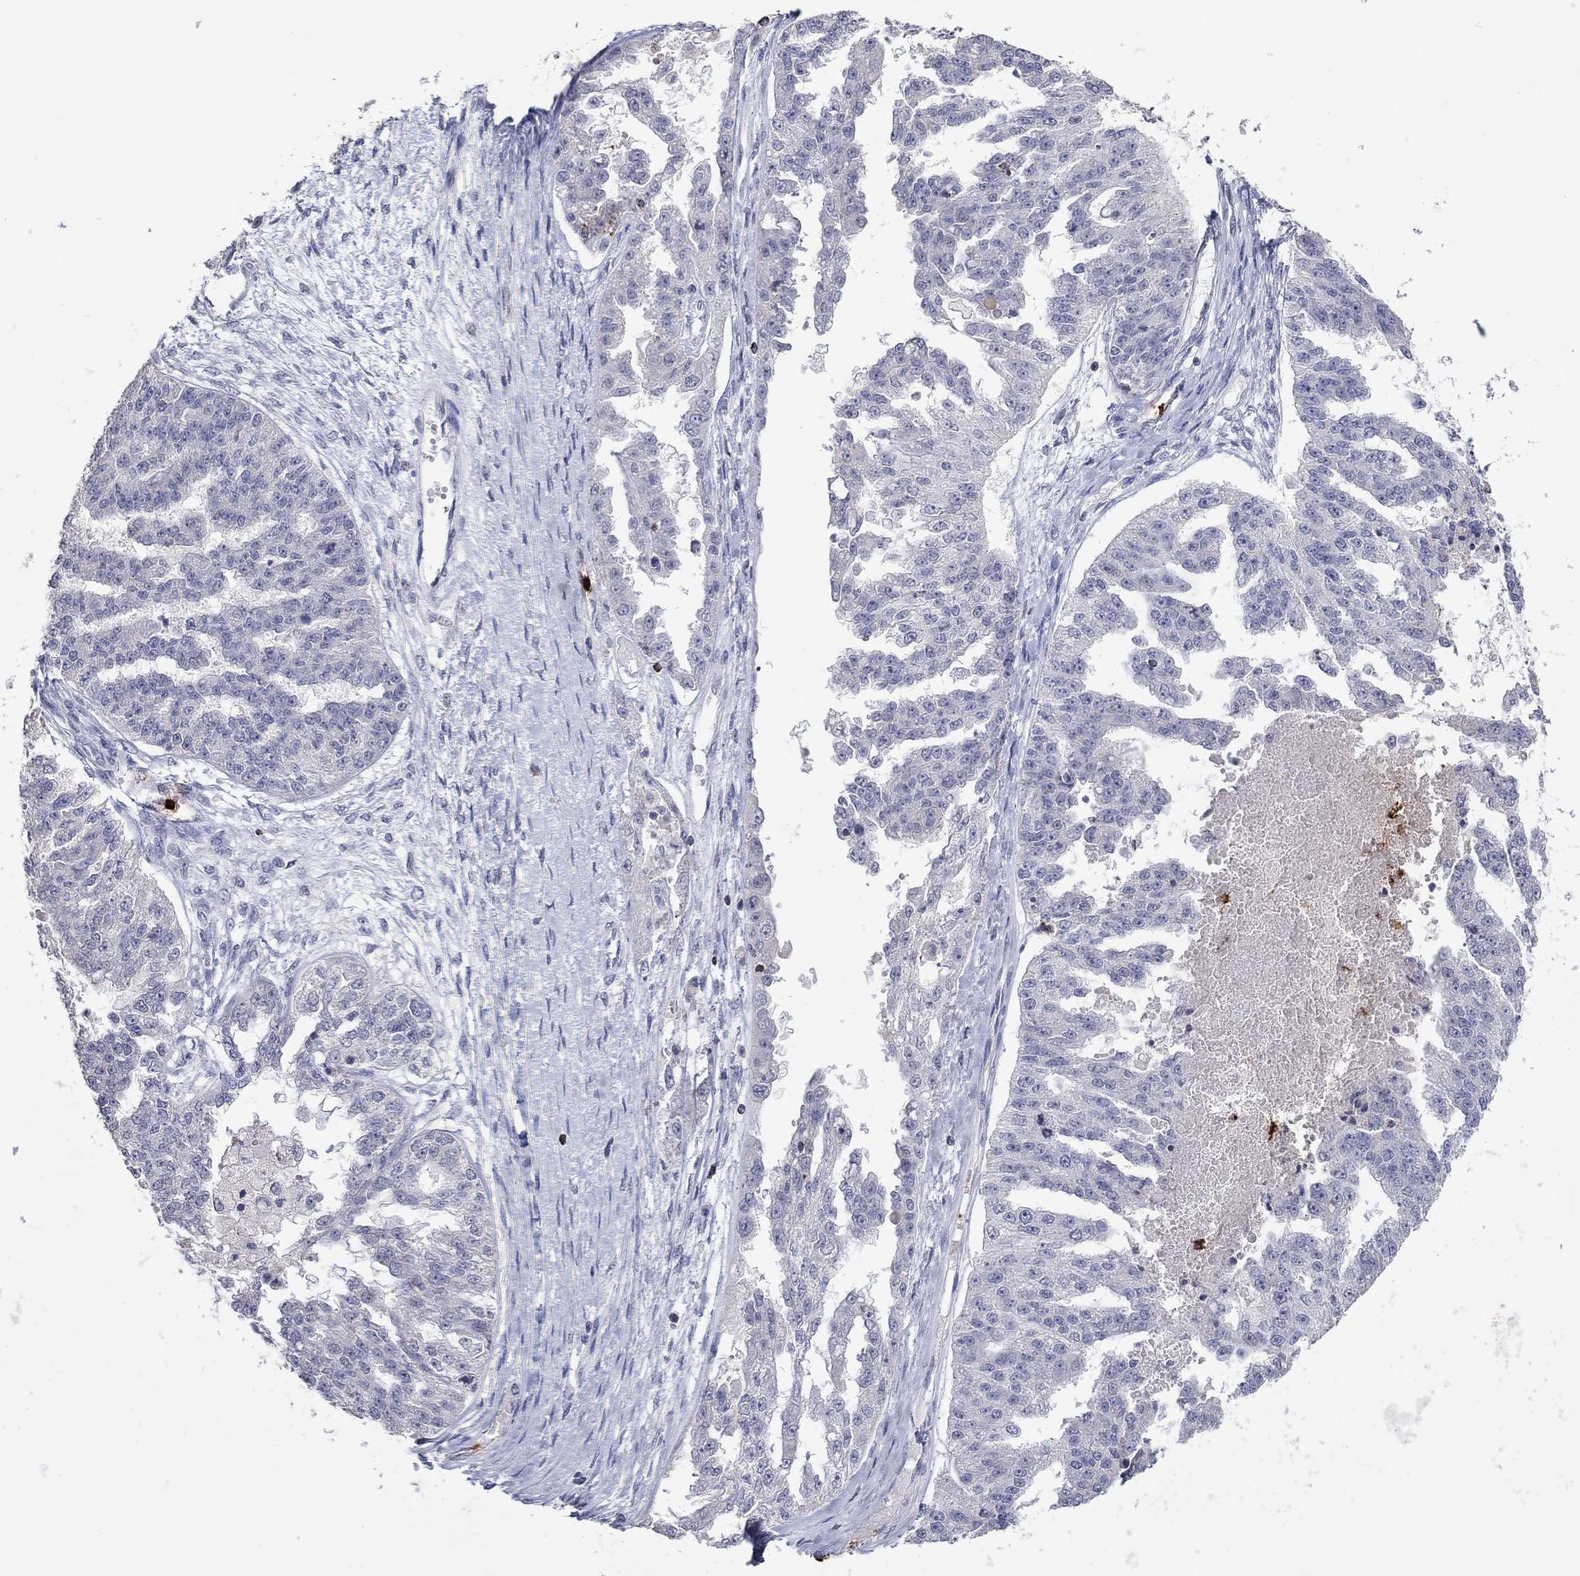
{"staining": {"intensity": "negative", "quantity": "none", "location": "none"}, "tissue": "ovarian cancer", "cell_type": "Tumor cells", "image_type": "cancer", "snomed": [{"axis": "morphology", "description": "Cystadenocarcinoma, serous, NOS"}, {"axis": "topography", "description": "Ovary"}], "caption": "High power microscopy photomicrograph of an IHC photomicrograph of ovarian cancer, revealing no significant positivity in tumor cells.", "gene": "CCL5", "patient": {"sex": "female", "age": 58}}